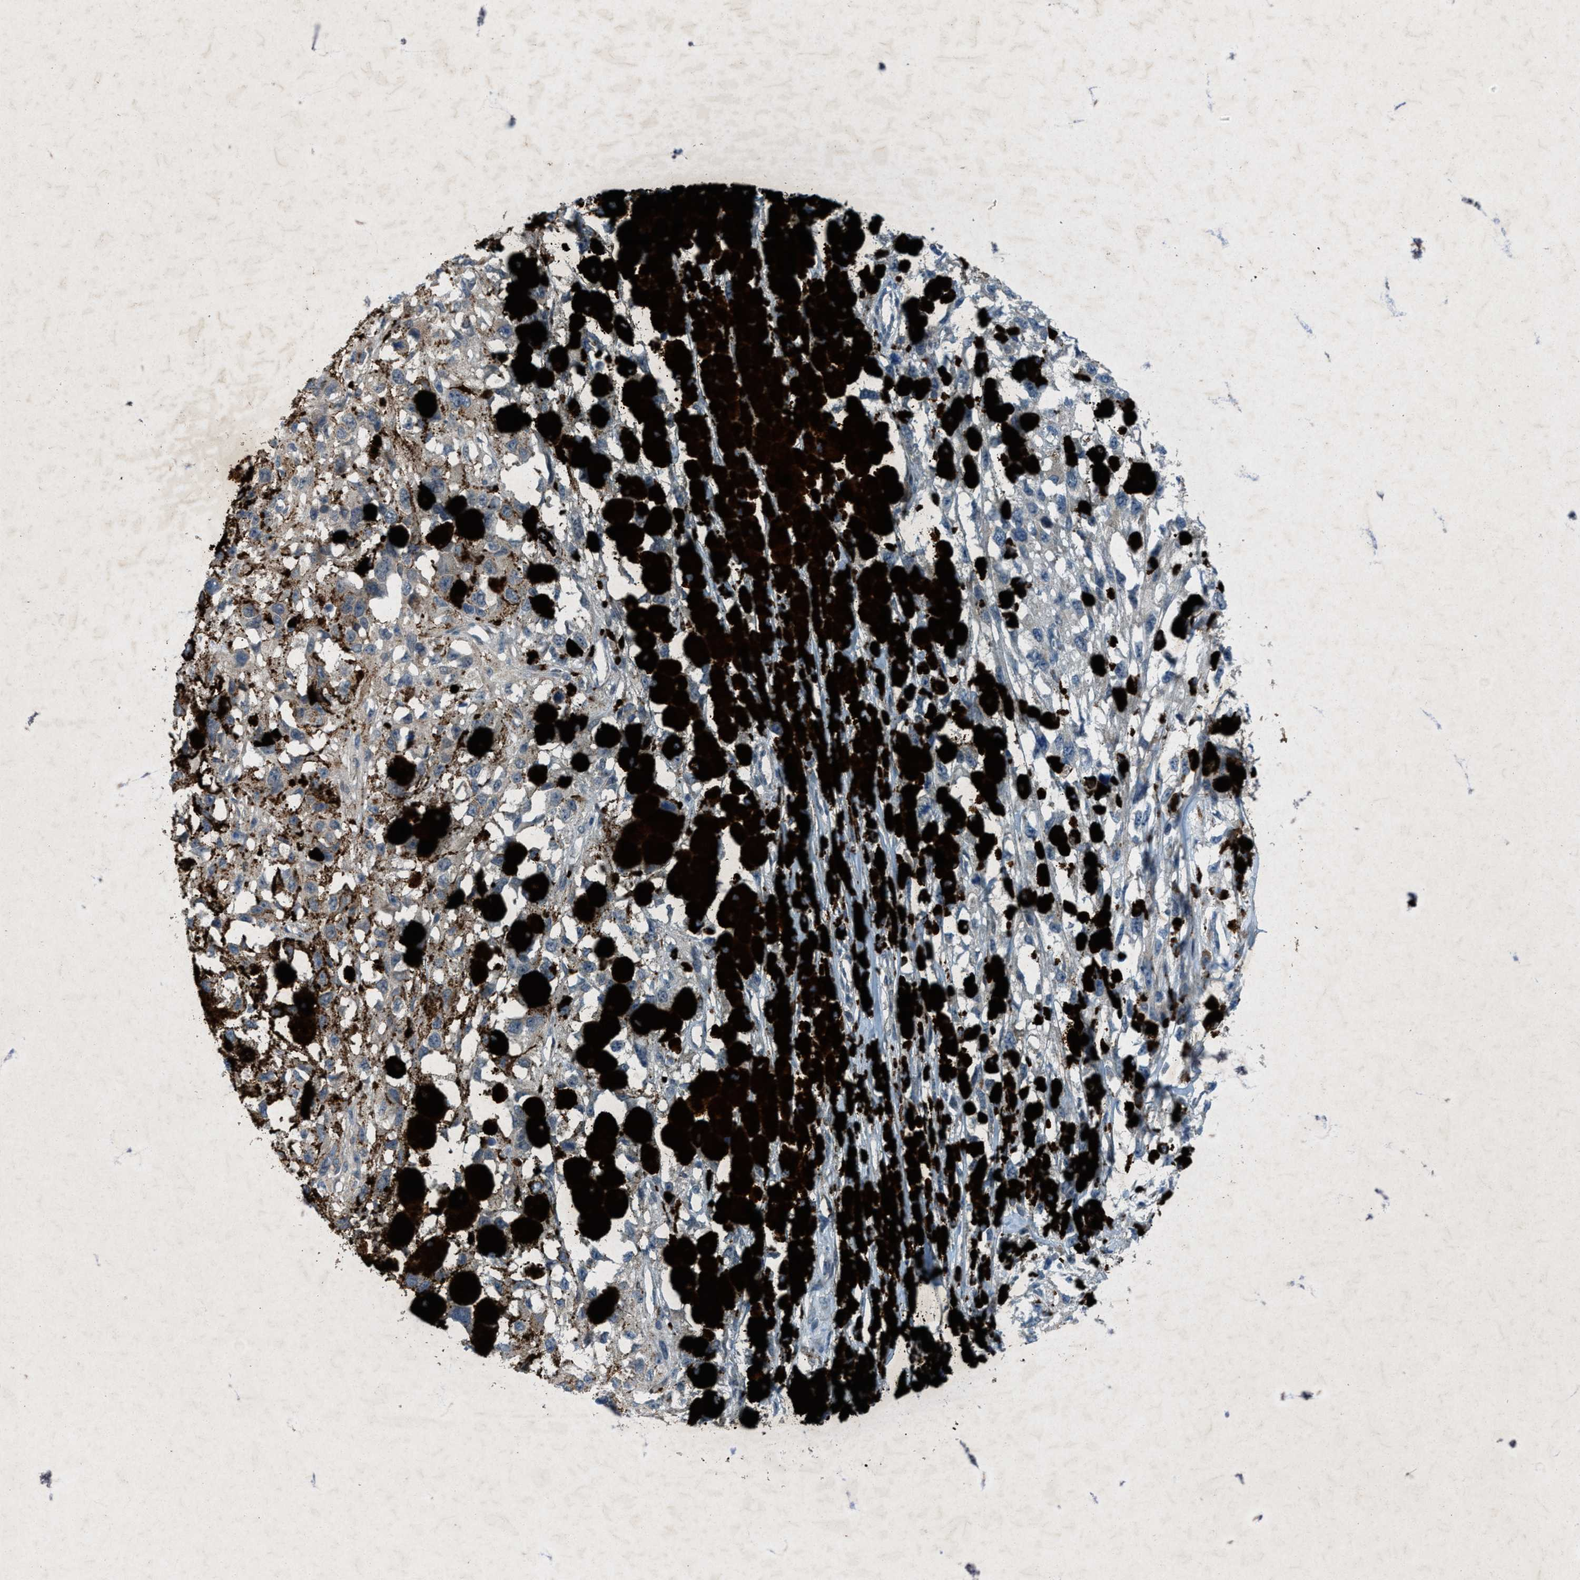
{"staining": {"intensity": "negative", "quantity": "none", "location": "none"}, "tissue": "melanoma", "cell_type": "Tumor cells", "image_type": "cancer", "snomed": [{"axis": "morphology", "description": "Malignant melanoma, Metastatic site"}, {"axis": "topography", "description": "Lymph node"}], "caption": "Human melanoma stained for a protein using IHC demonstrates no staining in tumor cells.", "gene": "URGCP", "patient": {"sex": "male", "age": 59}}